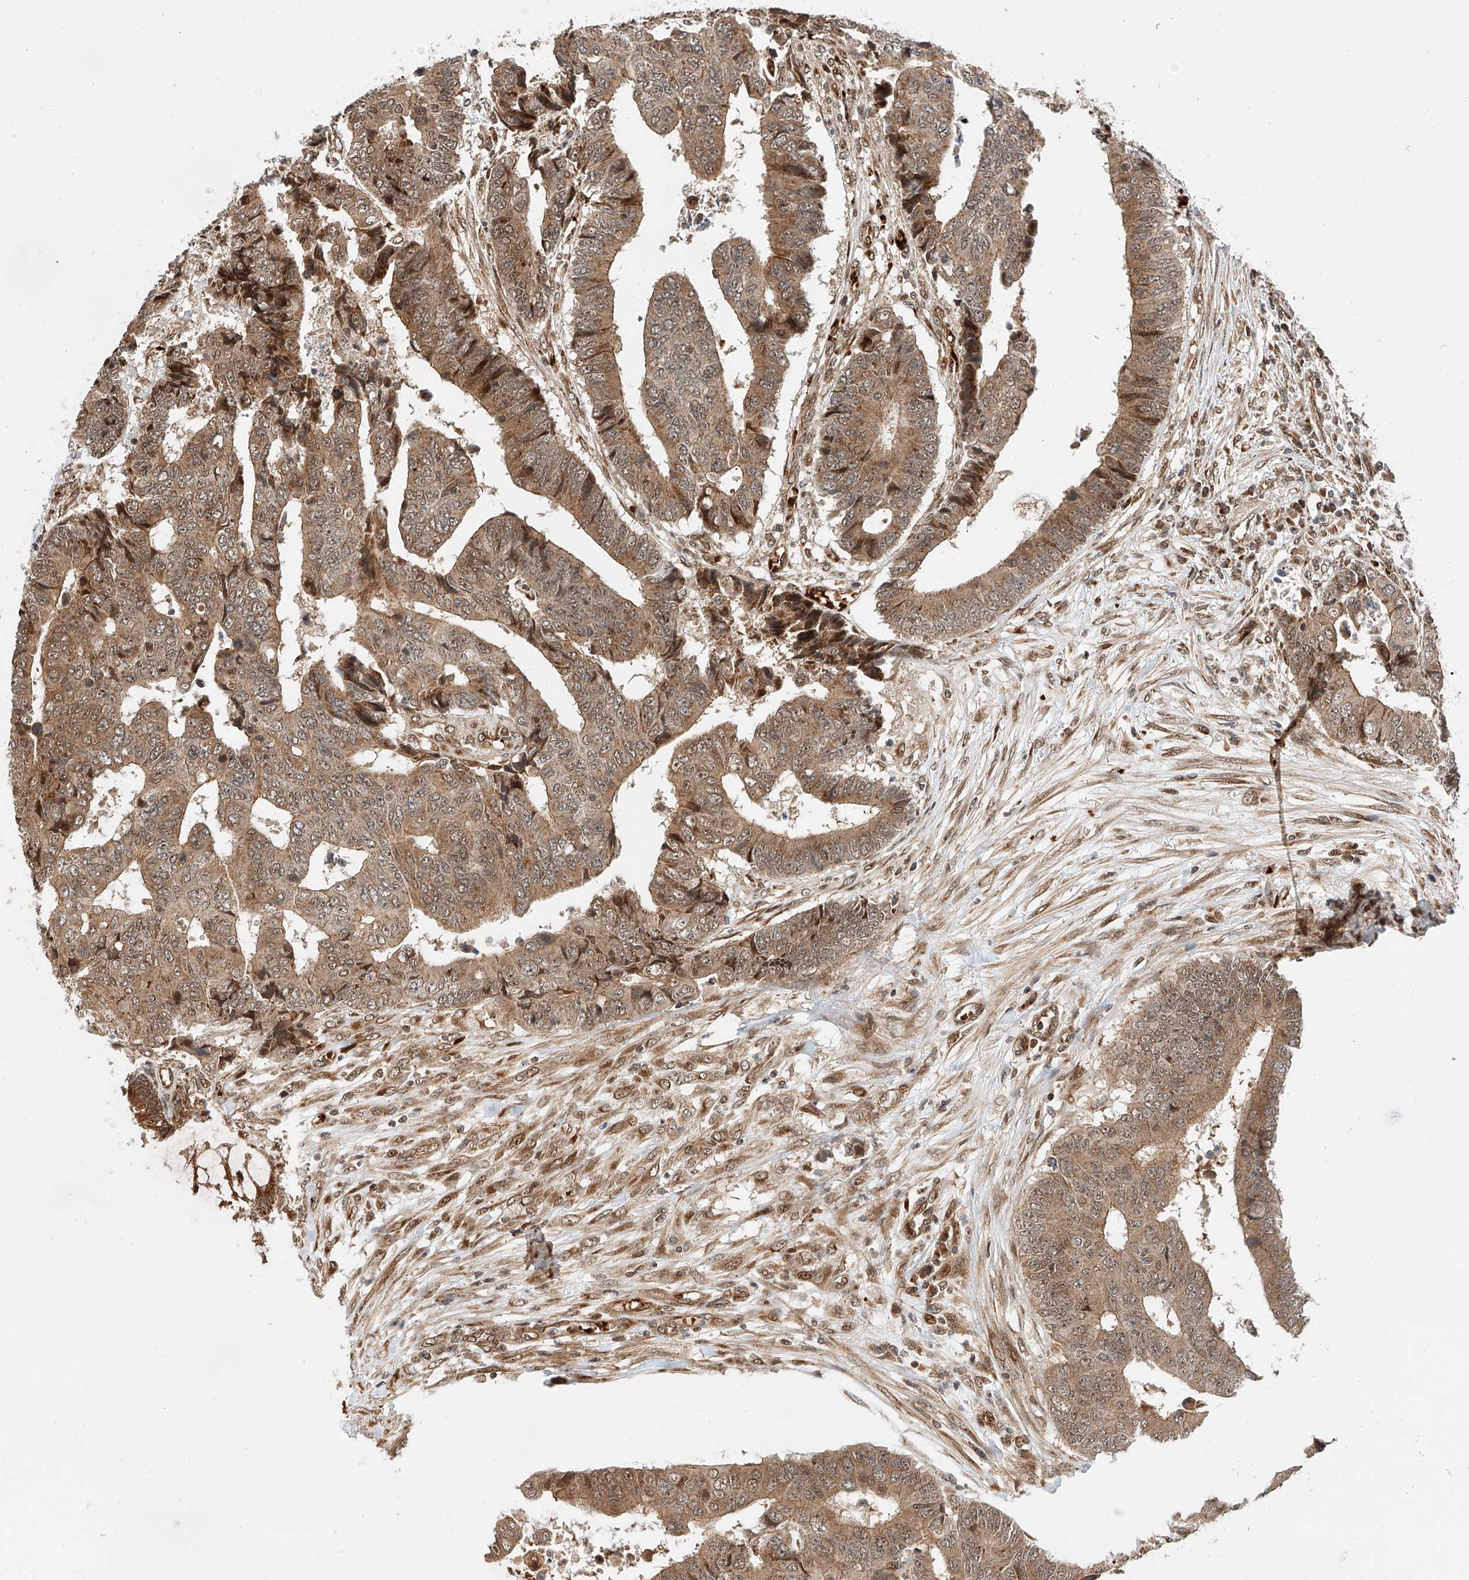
{"staining": {"intensity": "moderate", "quantity": ">75%", "location": "cytoplasmic/membranous,nuclear"}, "tissue": "colorectal cancer", "cell_type": "Tumor cells", "image_type": "cancer", "snomed": [{"axis": "morphology", "description": "Adenocarcinoma, NOS"}, {"axis": "topography", "description": "Rectum"}], "caption": "Adenocarcinoma (colorectal) stained with DAB immunohistochemistry (IHC) shows medium levels of moderate cytoplasmic/membranous and nuclear positivity in about >75% of tumor cells.", "gene": "THTPA", "patient": {"sex": "male", "age": 84}}